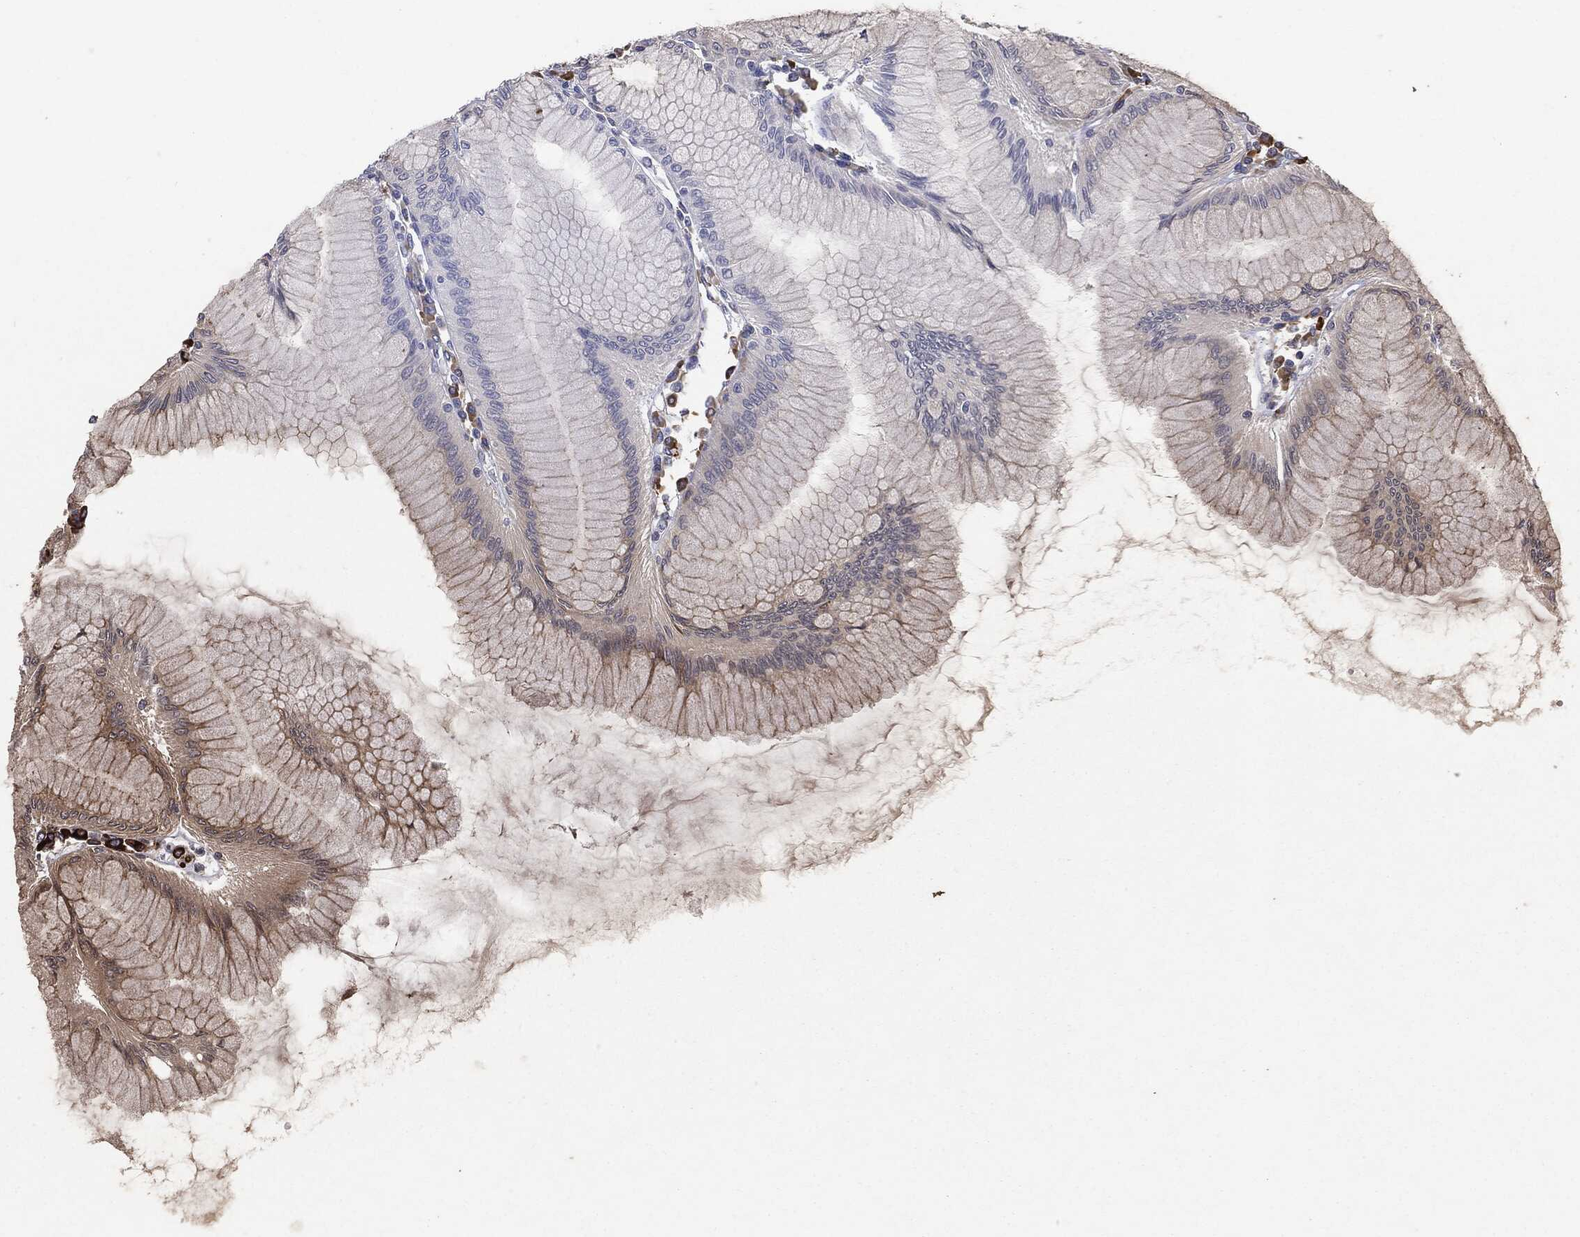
{"staining": {"intensity": "moderate", "quantity": ">75%", "location": "cytoplasmic/membranous"}, "tissue": "stomach", "cell_type": "Glandular cells", "image_type": "normal", "snomed": [{"axis": "morphology", "description": "Normal tissue, NOS"}, {"axis": "topography", "description": "Stomach"}], "caption": "Moderate cytoplasmic/membranous protein positivity is seen in approximately >75% of glandular cells in stomach. Immunohistochemistry stains the protein of interest in brown and the nuclei are stained blue.", "gene": "CYLD", "patient": {"sex": "female", "age": 57}}